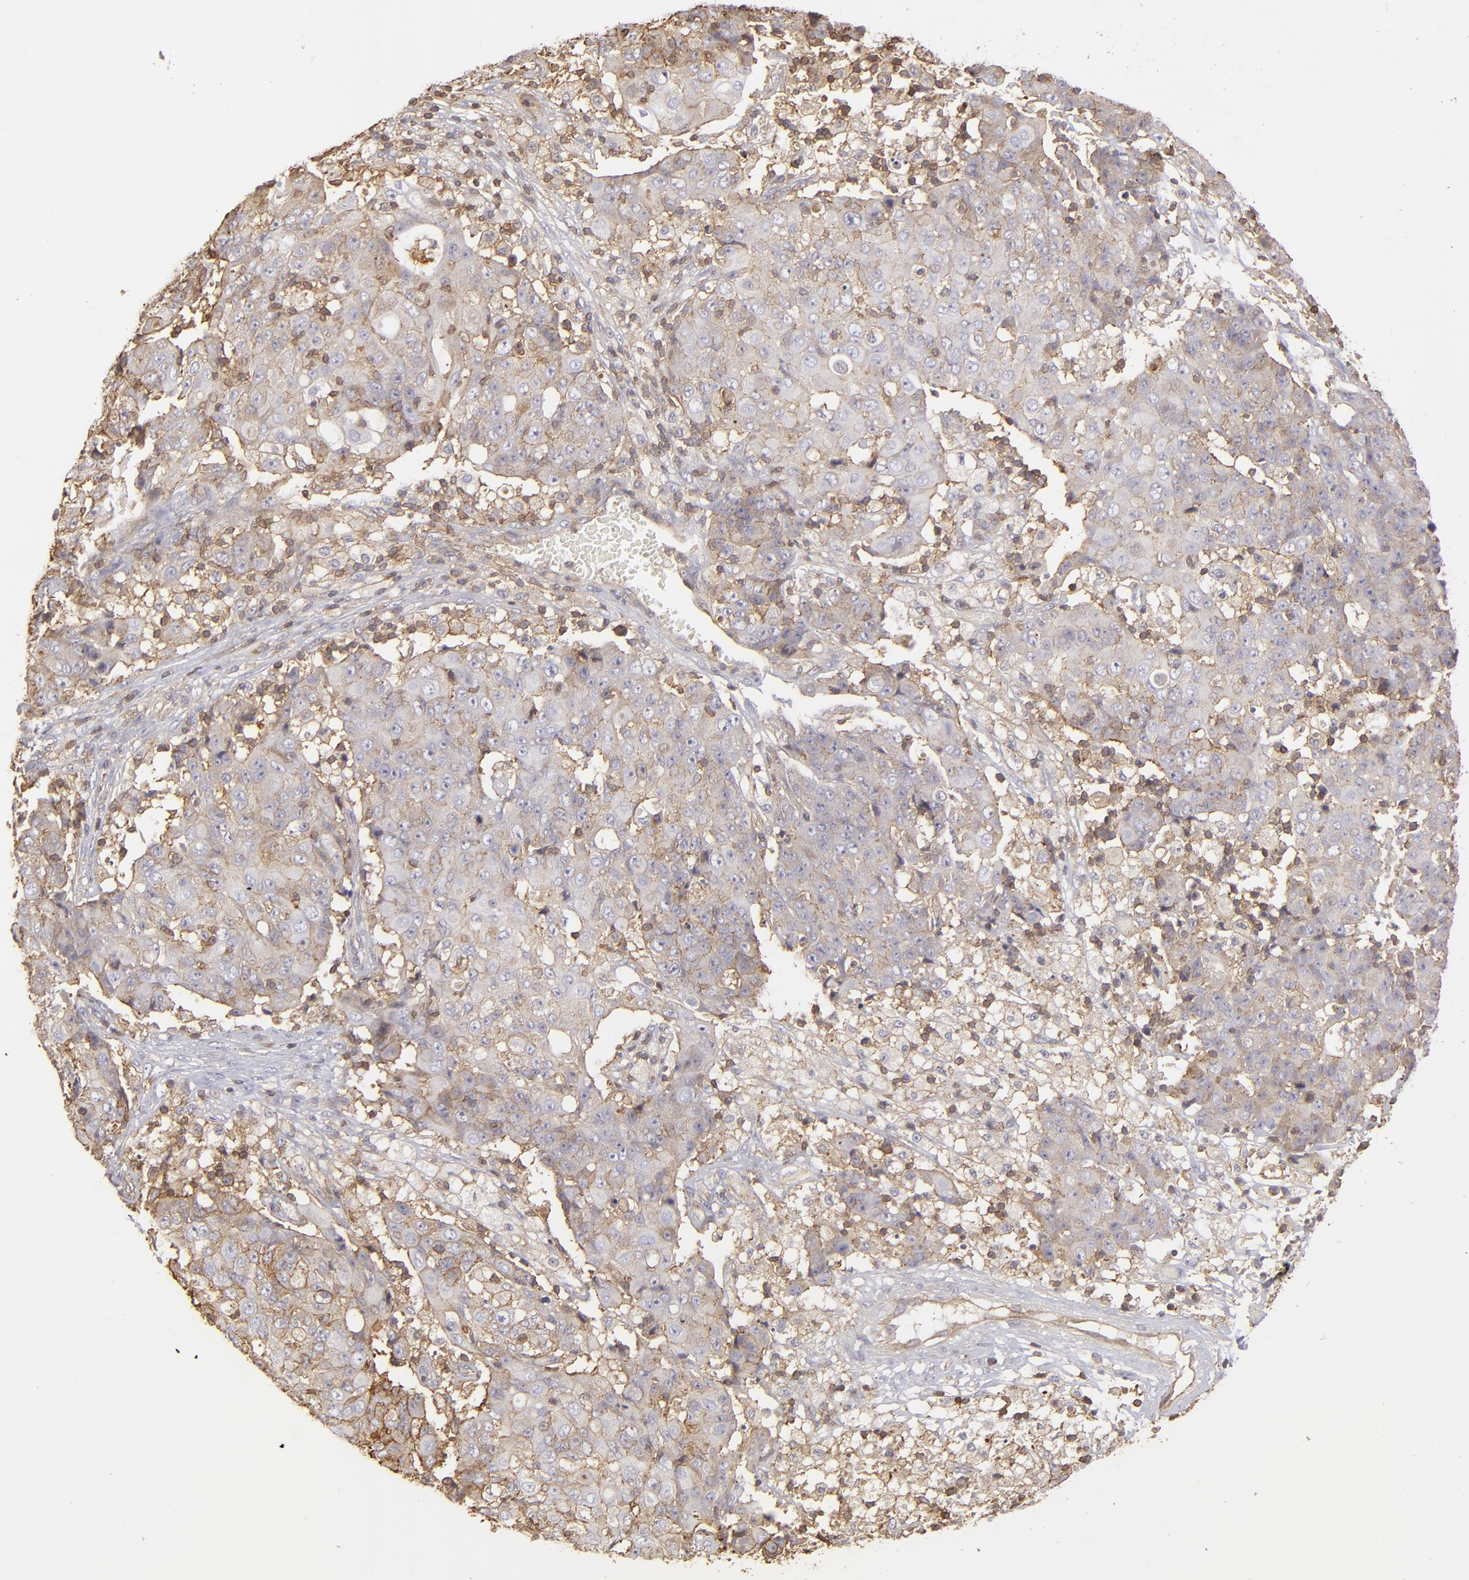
{"staining": {"intensity": "weak", "quantity": ">75%", "location": "cytoplasmic/membranous"}, "tissue": "ovarian cancer", "cell_type": "Tumor cells", "image_type": "cancer", "snomed": [{"axis": "morphology", "description": "Carcinoma, endometroid"}, {"axis": "topography", "description": "Ovary"}], "caption": "Protein staining displays weak cytoplasmic/membranous expression in approximately >75% of tumor cells in ovarian cancer (endometroid carcinoma). Using DAB (3,3'-diaminobenzidine) (brown) and hematoxylin (blue) stains, captured at high magnification using brightfield microscopy.", "gene": "ACTB", "patient": {"sex": "female", "age": 42}}